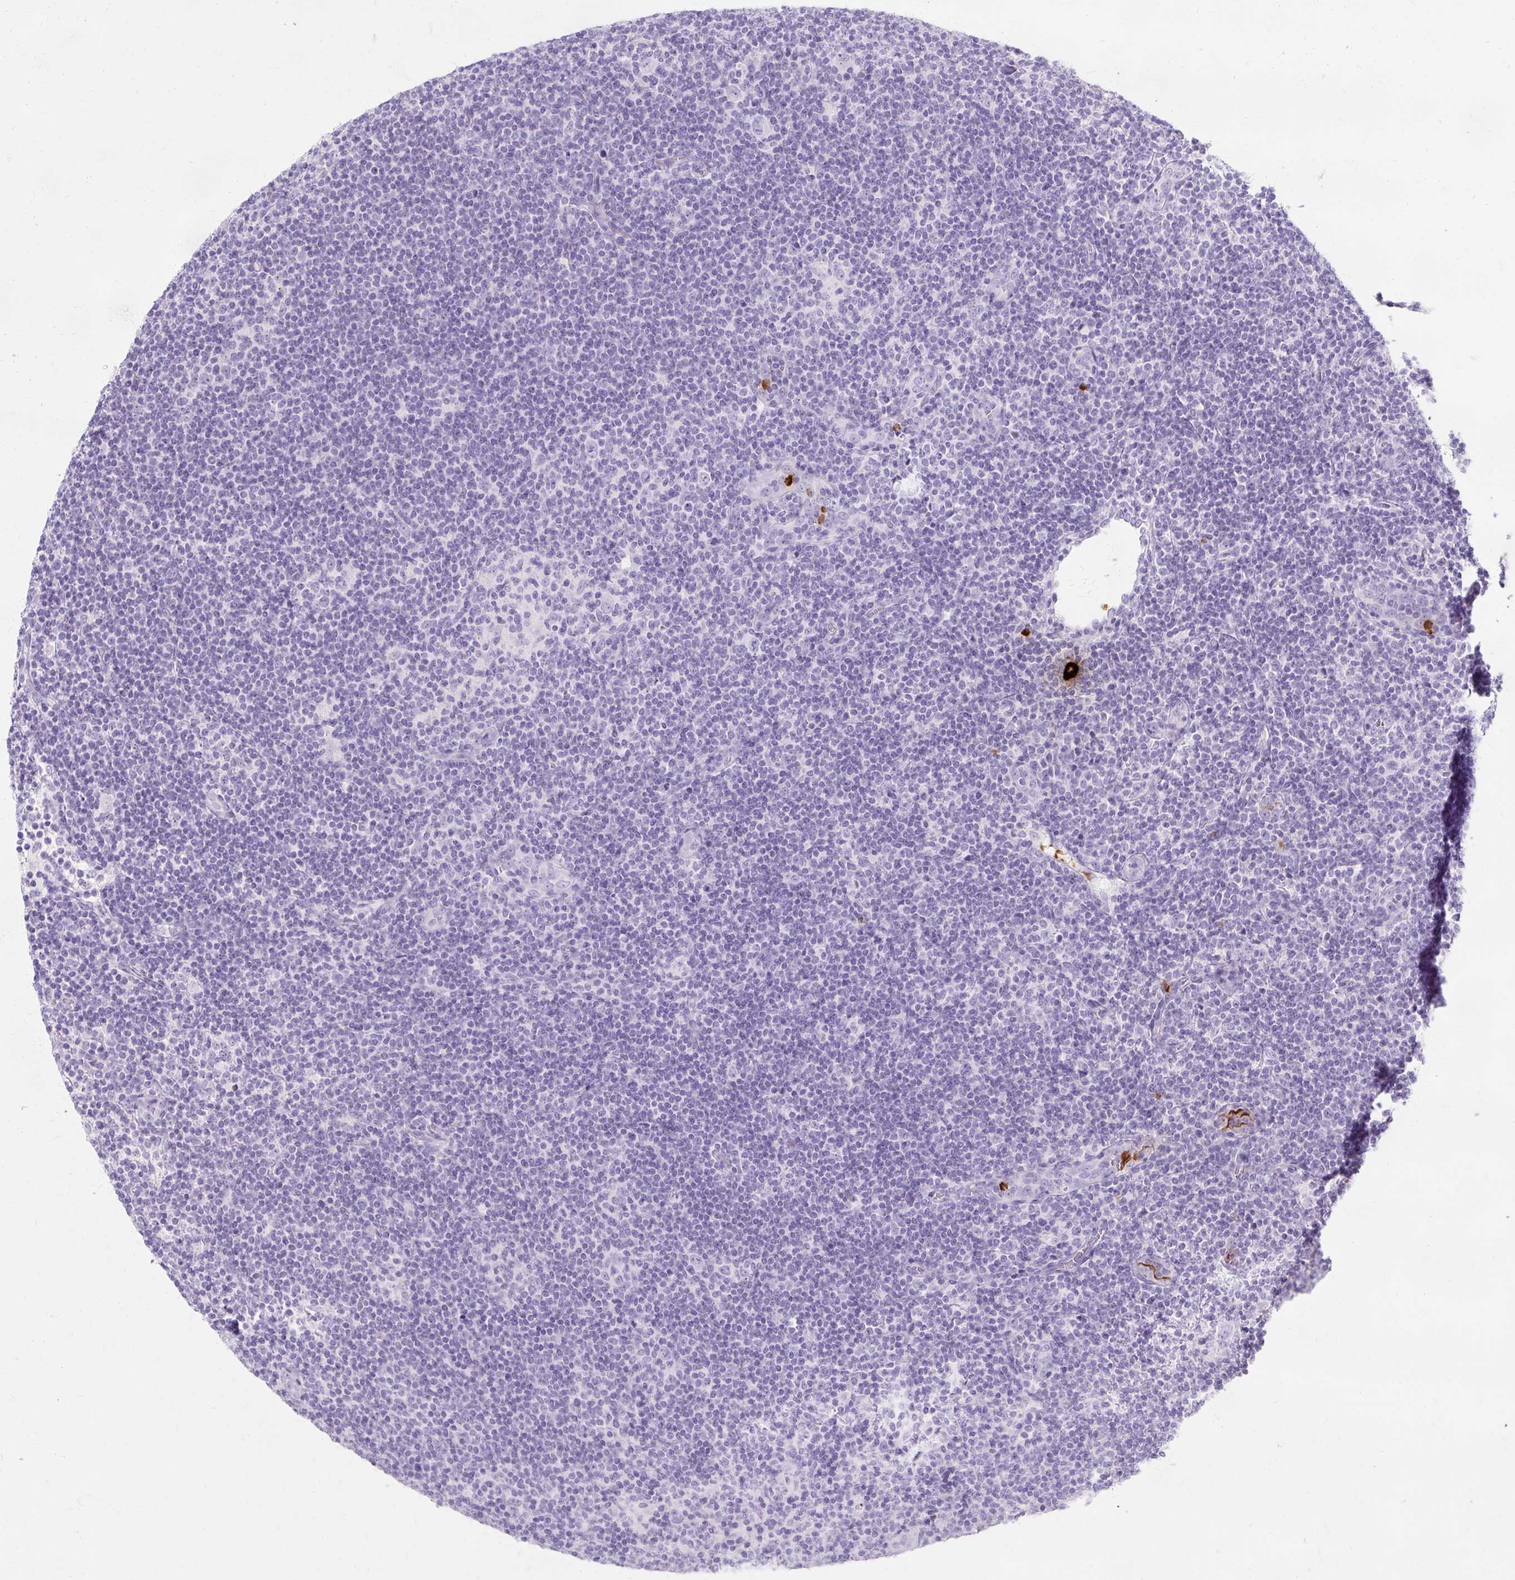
{"staining": {"intensity": "negative", "quantity": "none", "location": "none"}, "tissue": "lymphoma", "cell_type": "Tumor cells", "image_type": "cancer", "snomed": [{"axis": "morphology", "description": "Hodgkin's disease, NOS"}, {"axis": "topography", "description": "Lymph node"}], "caption": "Immunohistochemical staining of human Hodgkin's disease reveals no significant positivity in tumor cells.", "gene": "DEFA1", "patient": {"sex": "female", "age": 57}}